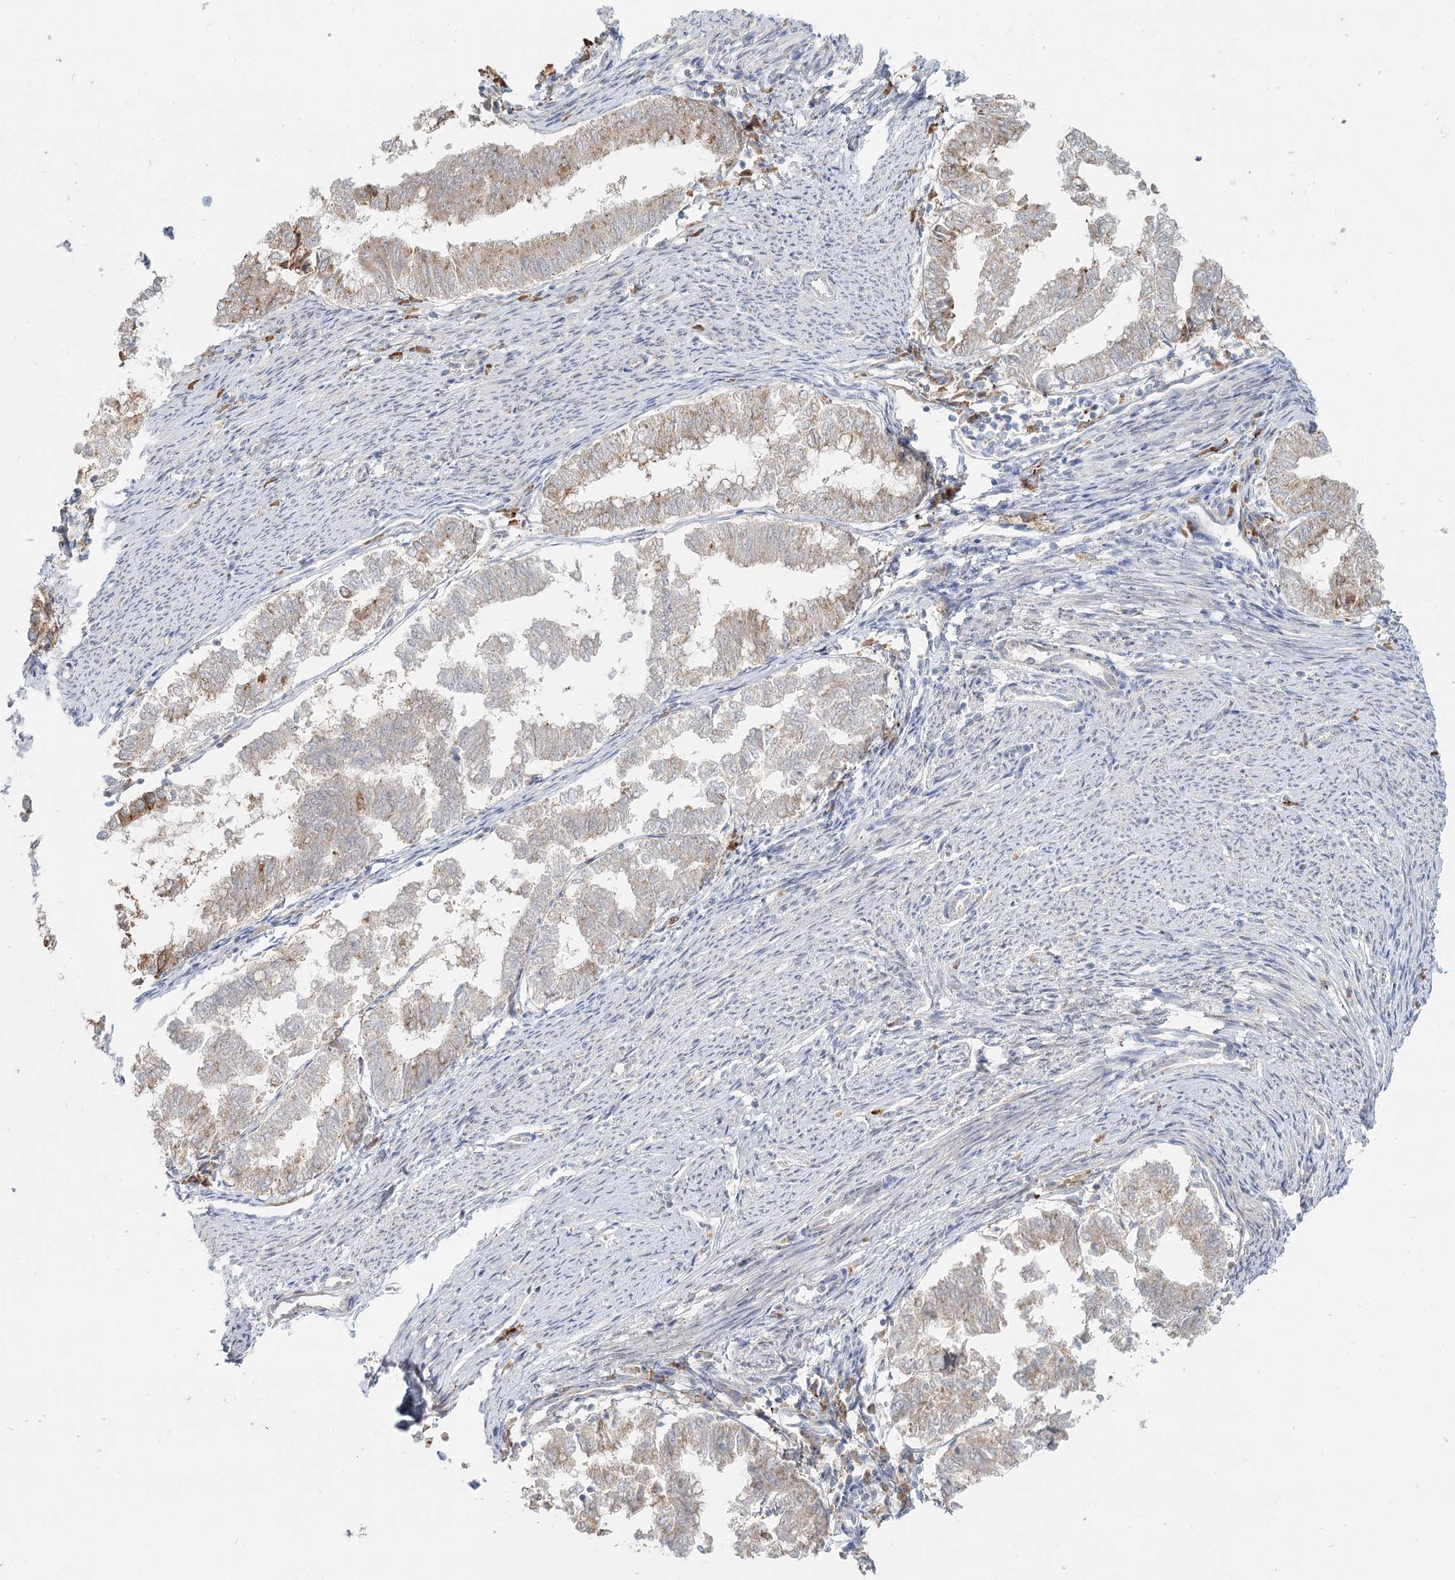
{"staining": {"intensity": "weak", "quantity": "25%-75%", "location": "cytoplasmic/membranous"}, "tissue": "endometrial cancer", "cell_type": "Tumor cells", "image_type": "cancer", "snomed": [{"axis": "morphology", "description": "Adenocarcinoma, NOS"}, {"axis": "topography", "description": "Endometrium"}], "caption": "A brown stain shows weak cytoplasmic/membranous positivity of a protein in human endometrial adenocarcinoma tumor cells.", "gene": "ANKRD16", "patient": {"sex": "female", "age": 79}}